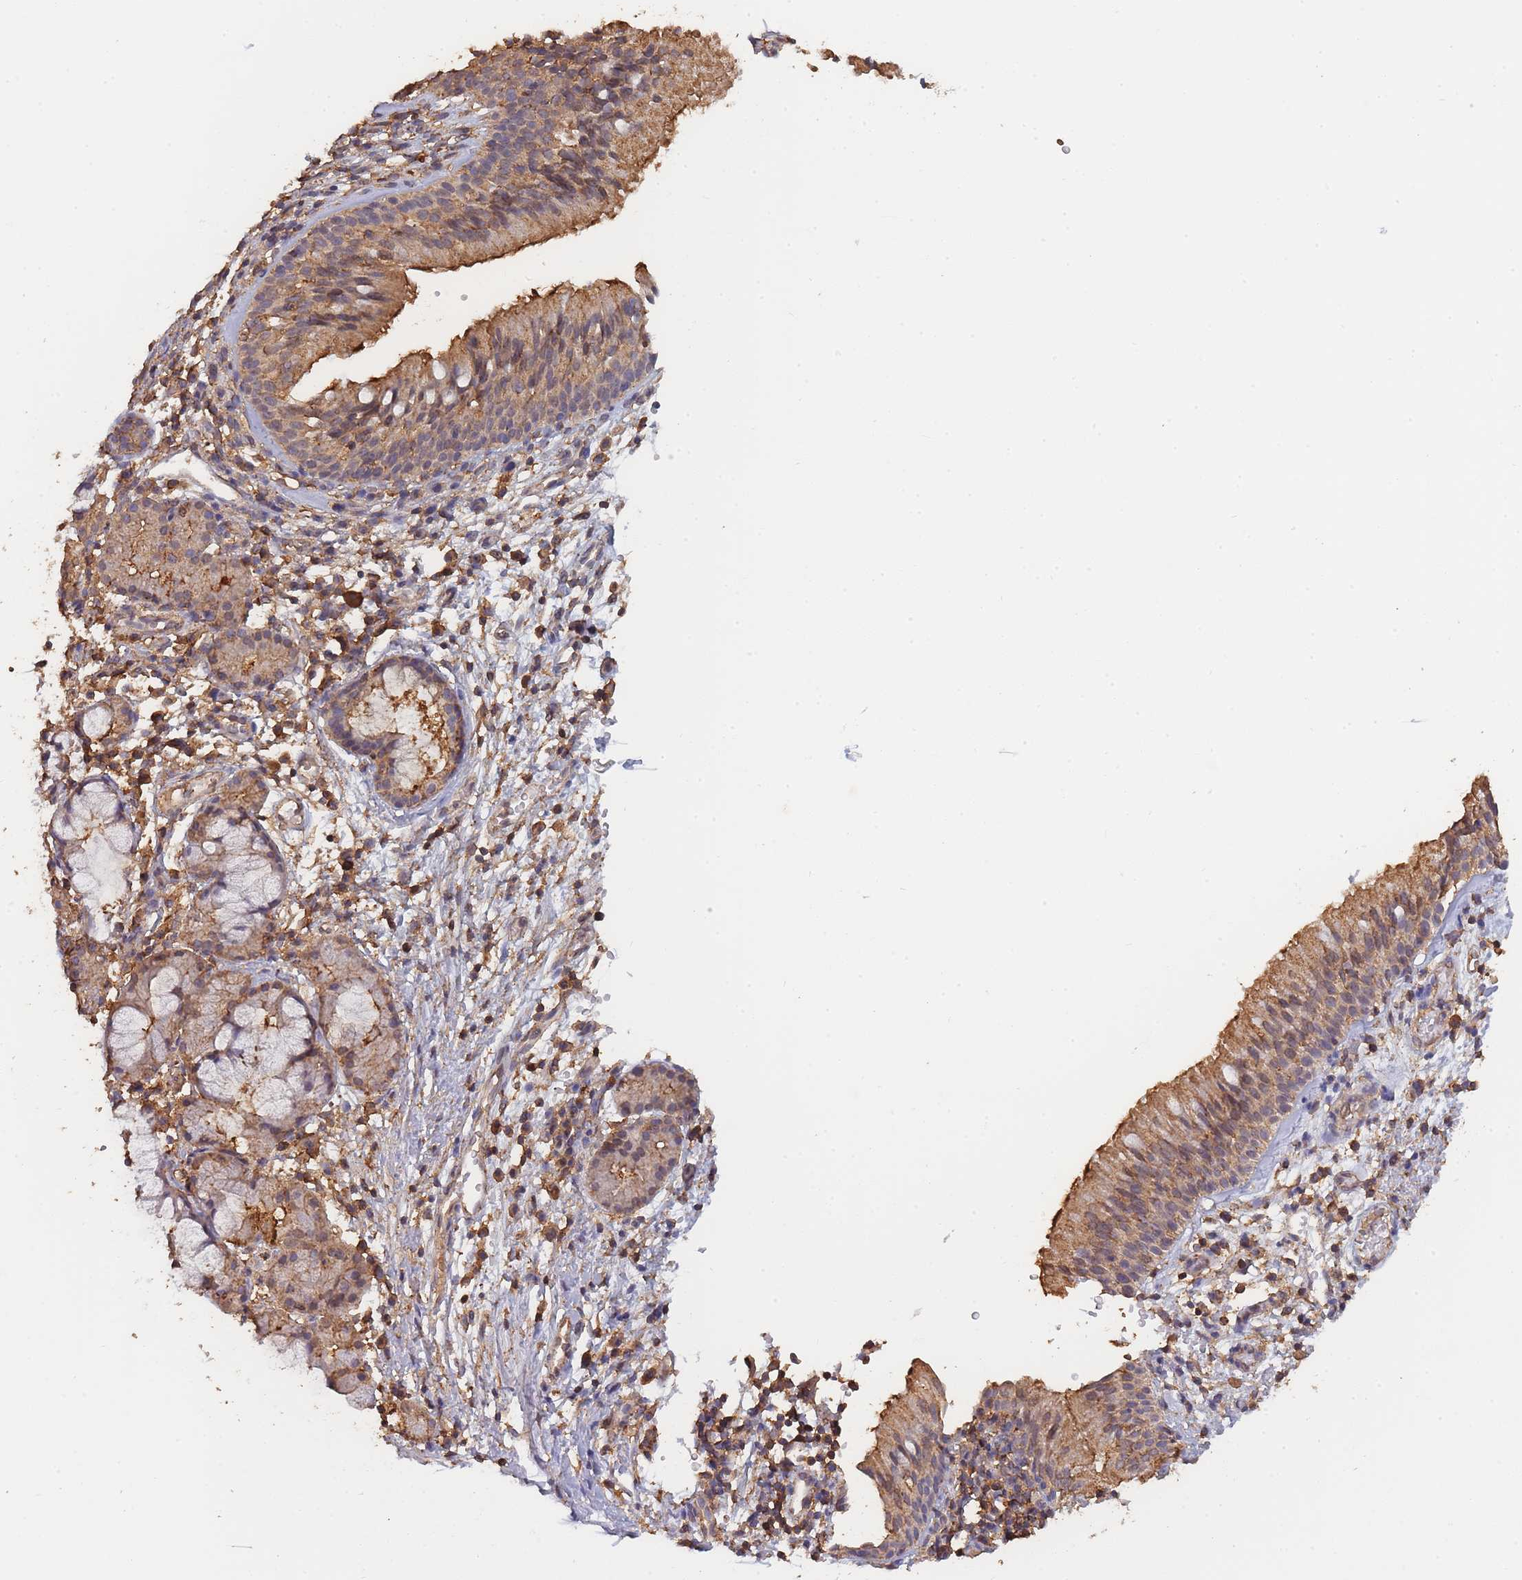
{"staining": {"intensity": "moderate", "quantity": ">75%", "location": "cytoplasmic/membranous"}, "tissue": "nasopharynx", "cell_type": "Respiratory epithelial cells", "image_type": "normal", "snomed": [{"axis": "morphology", "description": "Normal tissue, NOS"}, {"axis": "topography", "description": "Nasopharynx"}], "caption": "Immunohistochemical staining of benign nasopharynx shows >75% levels of moderate cytoplasmic/membranous protein positivity in approximately >75% of respiratory epithelial cells.", "gene": "METRN", "patient": {"sex": "male", "age": 65}}